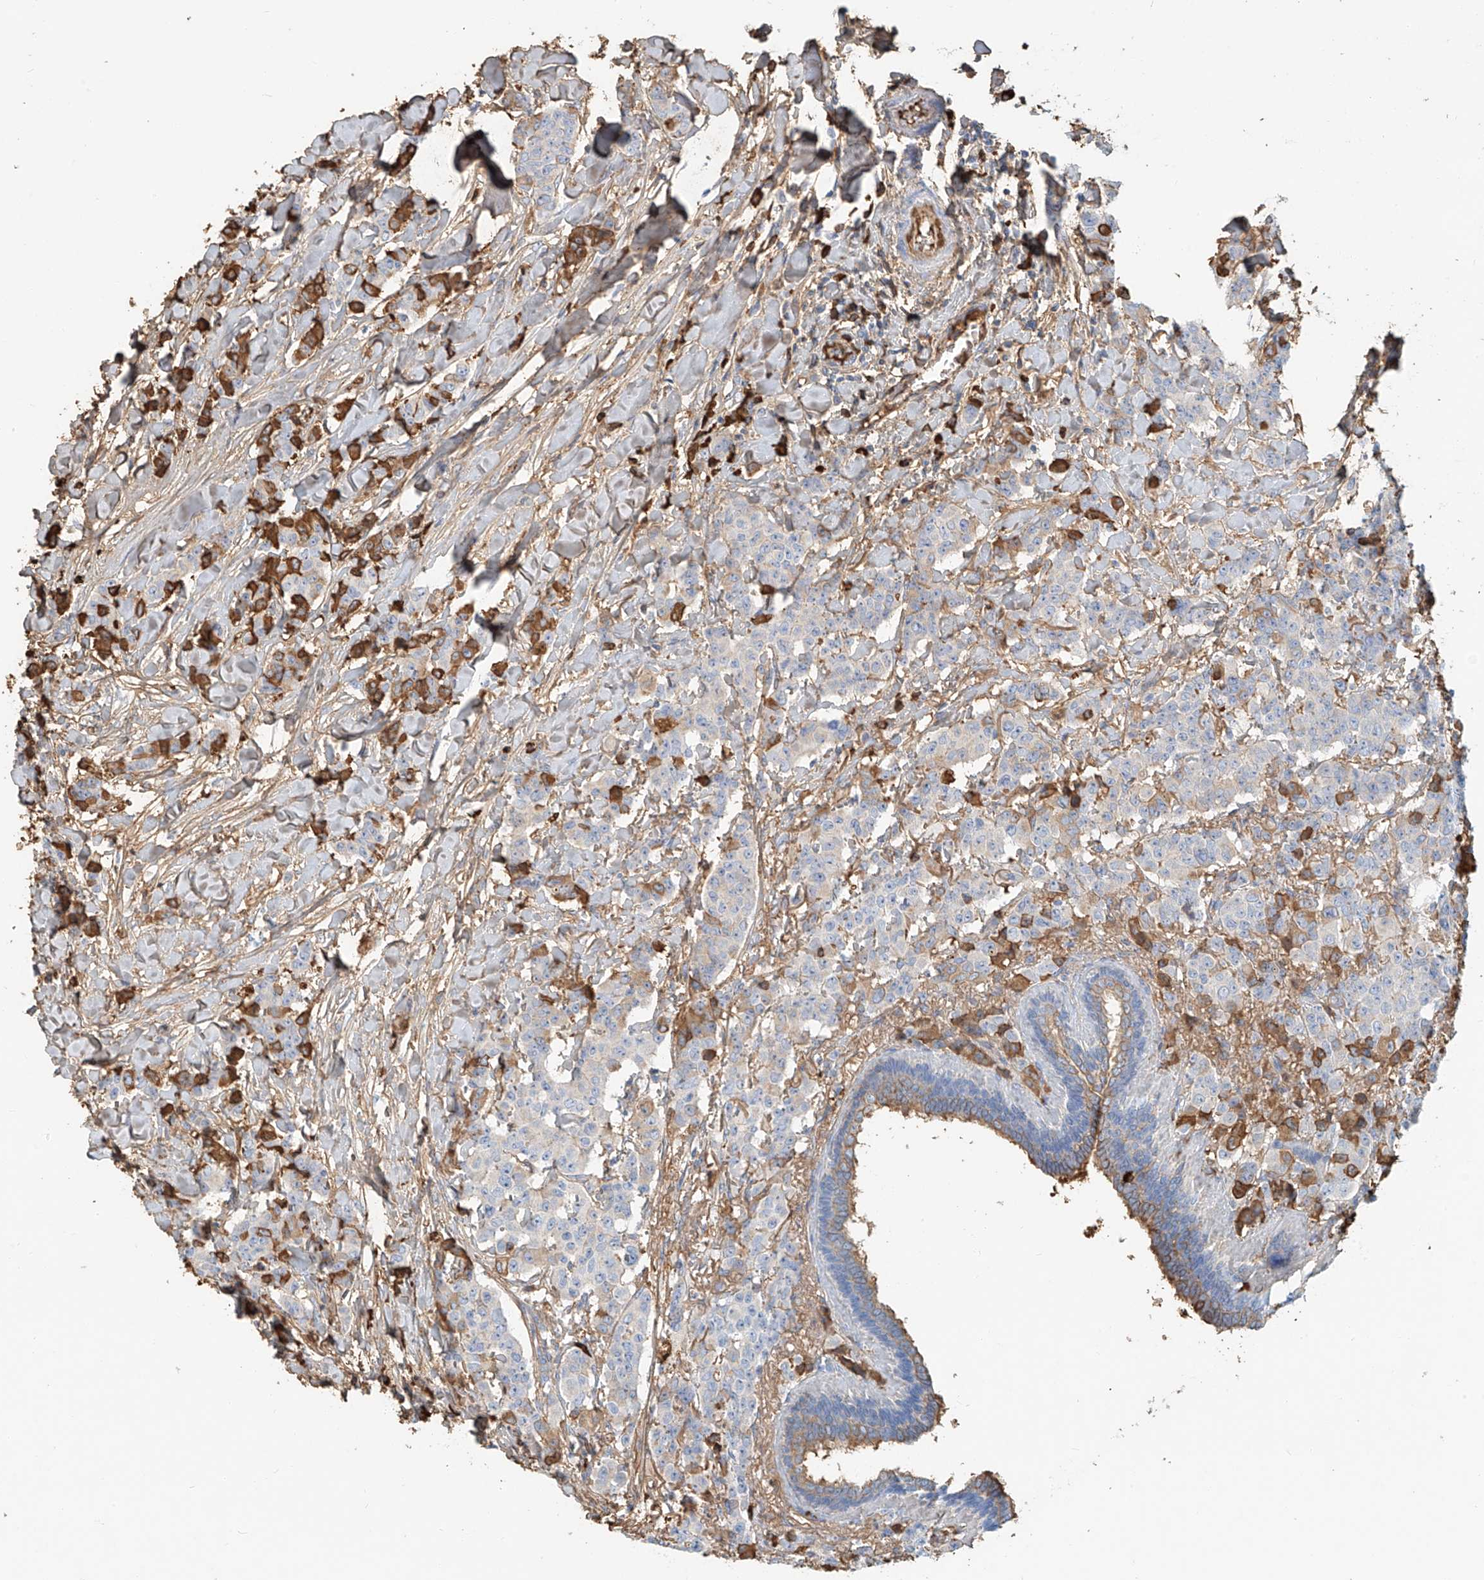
{"staining": {"intensity": "moderate", "quantity": "<25%", "location": "cytoplasmic/membranous"}, "tissue": "breast cancer", "cell_type": "Tumor cells", "image_type": "cancer", "snomed": [{"axis": "morphology", "description": "Duct carcinoma"}, {"axis": "topography", "description": "Breast"}], "caption": "Immunohistochemistry (IHC) histopathology image of breast invasive ductal carcinoma stained for a protein (brown), which demonstrates low levels of moderate cytoplasmic/membranous positivity in approximately <25% of tumor cells.", "gene": "ZFP30", "patient": {"sex": "female", "age": 40}}